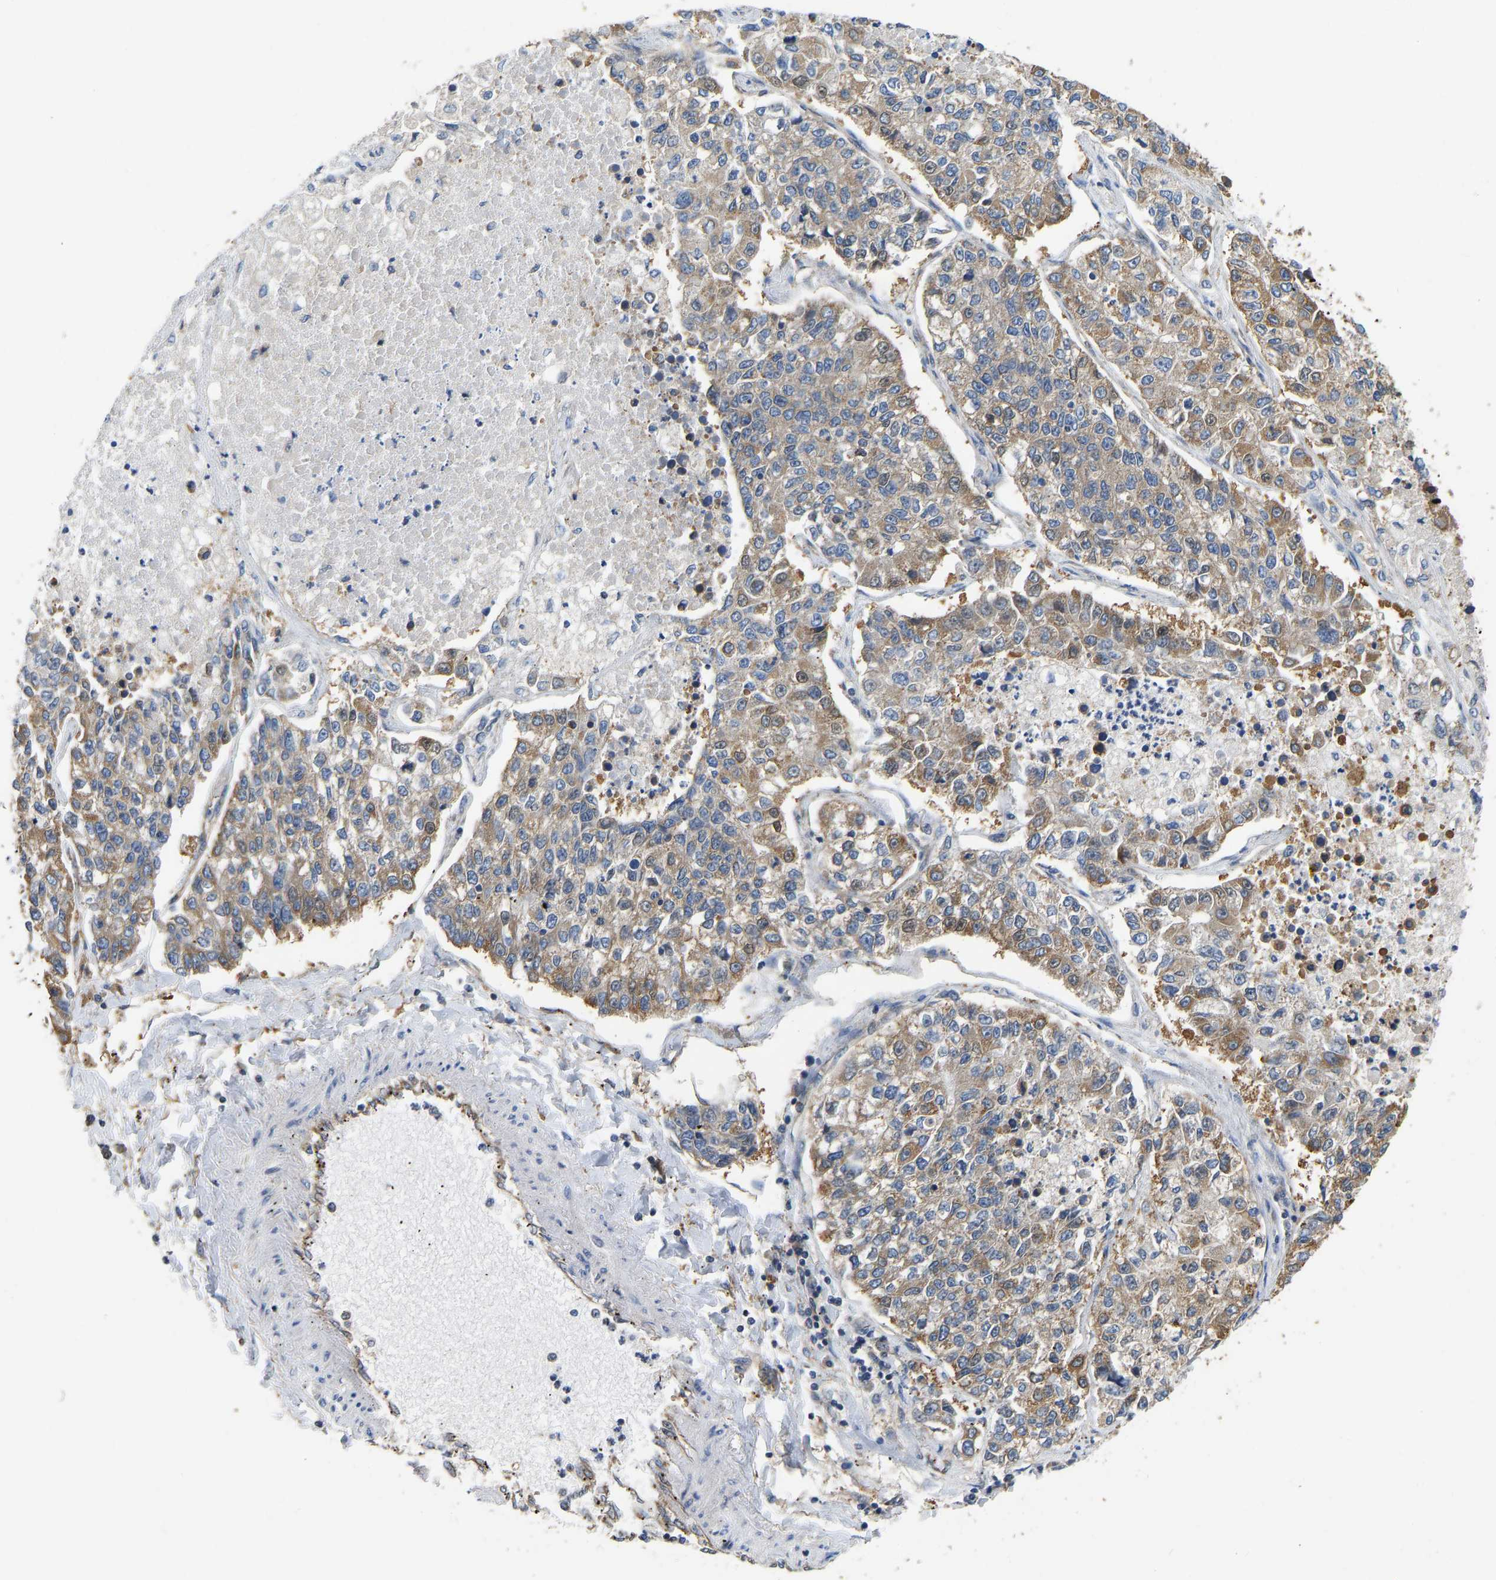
{"staining": {"intensity": "moderate", "quantity": "25%-75%", "location": "cytoplasmic/membranous"}, "tissue": "lung cancer", "cell_type": "Tumor cells", "image_type": "cancer", "snomed": [{"axis": "morphology", "description": "Adenocarcinoma, NOS"}, {"axis": "topography", "description": "Lung"}], "caption": "There is medium levels of moderate cytoplasmic/membranous positivity in tumor cells of lung adenocarcinoma, as demonstrated by immunohistochemical staining (brown color).", "gene": "FLNB", "patient": {"sex": "male", "age": 49}}